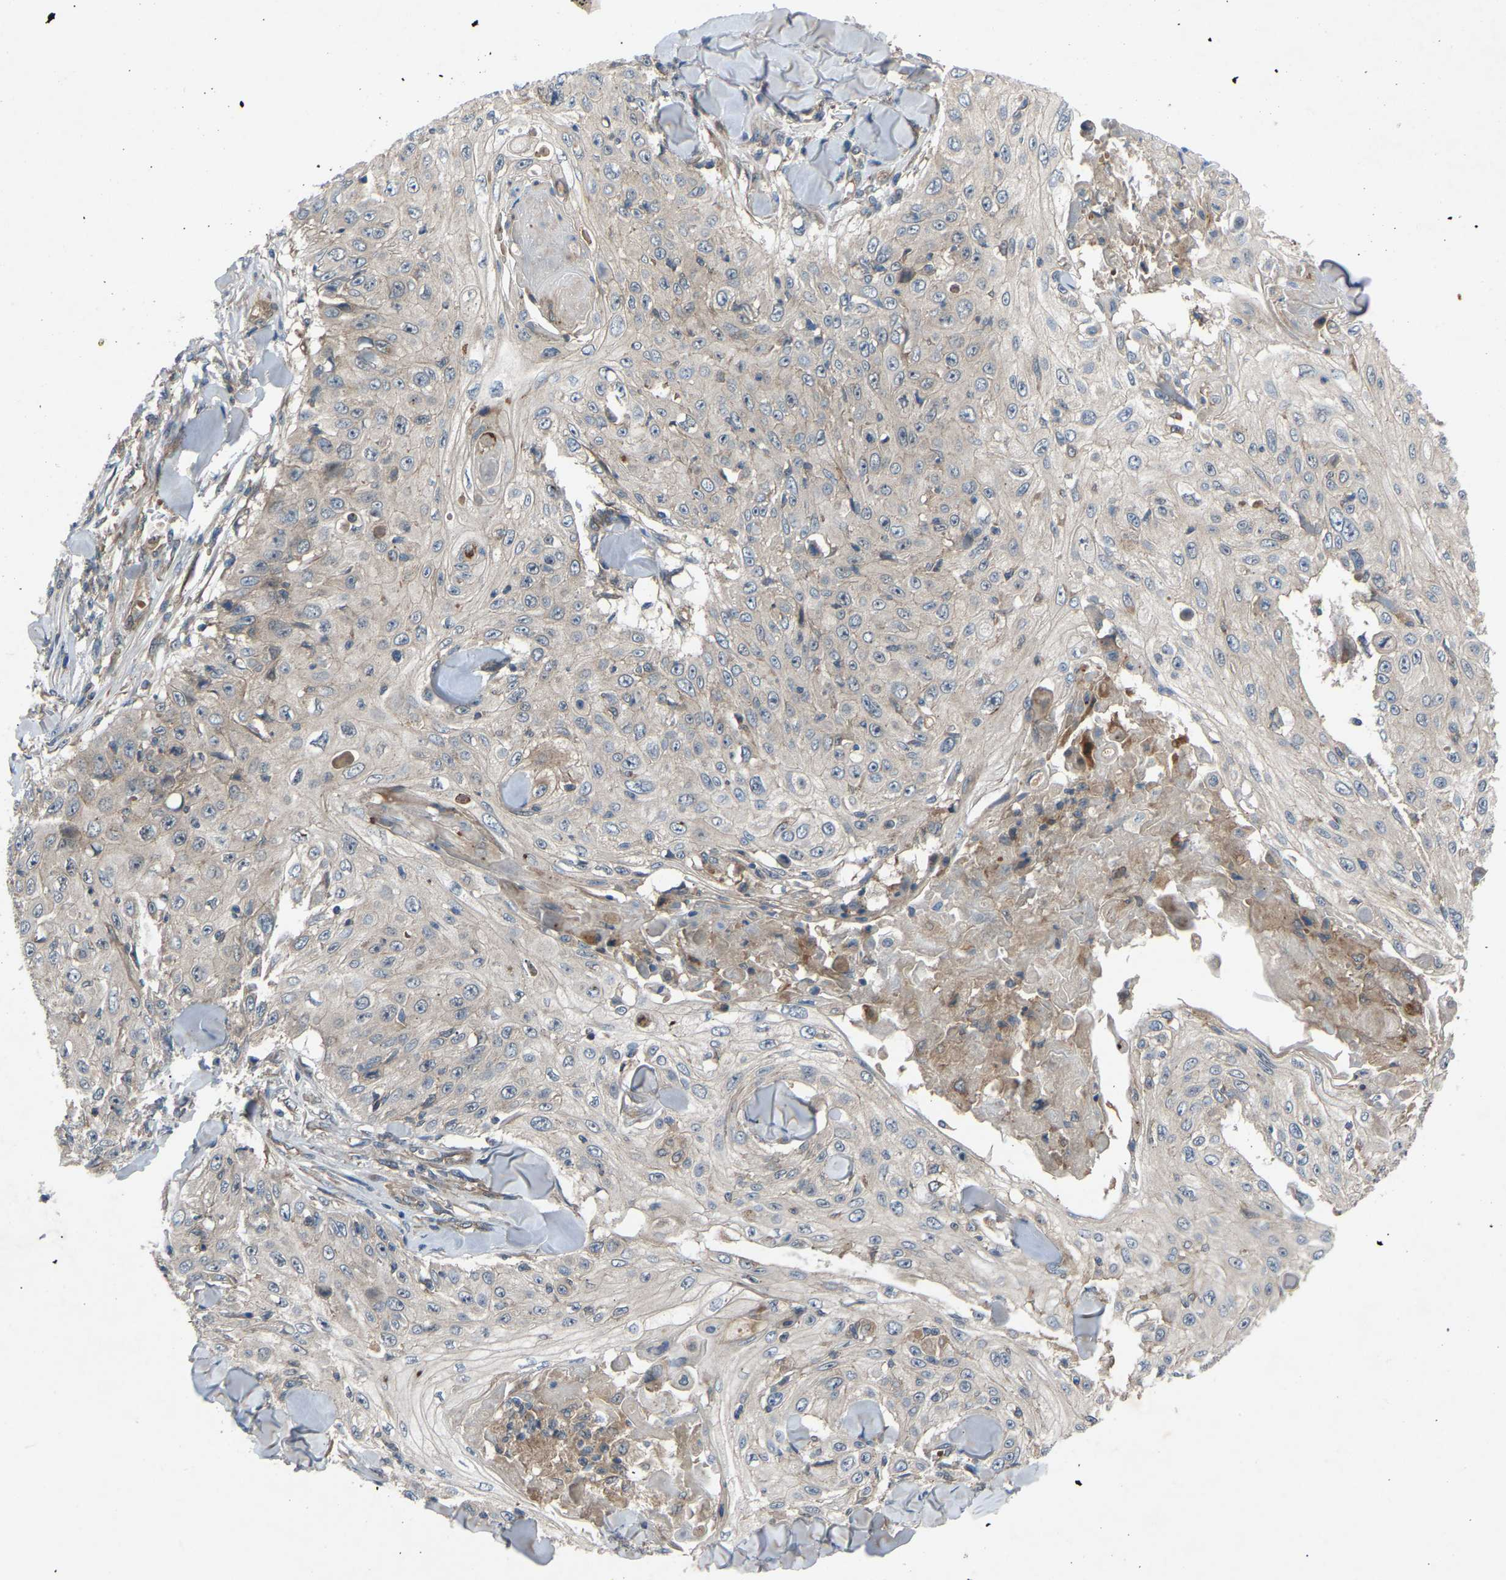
{"staining": {"intensity": "weak", "quantity": "<25%", "location": "cytoplasmic/membranous"}, "tissue": "skin cancer", "cell_type": "Tumor cells", "image_type": "cancer", "snomed": [{"axis": "morphology", "description": "Squamous cell carcinoma, NOS"}, {"axis": "topography", "description": "Skin"}], "caption": "DAB immunohistochemical staining of squamous cell carcinoma (skin) displays no significant expression in tumor cells.", "gene": "GAS2L1", "patient": {"sex": "male", "age": 86}}